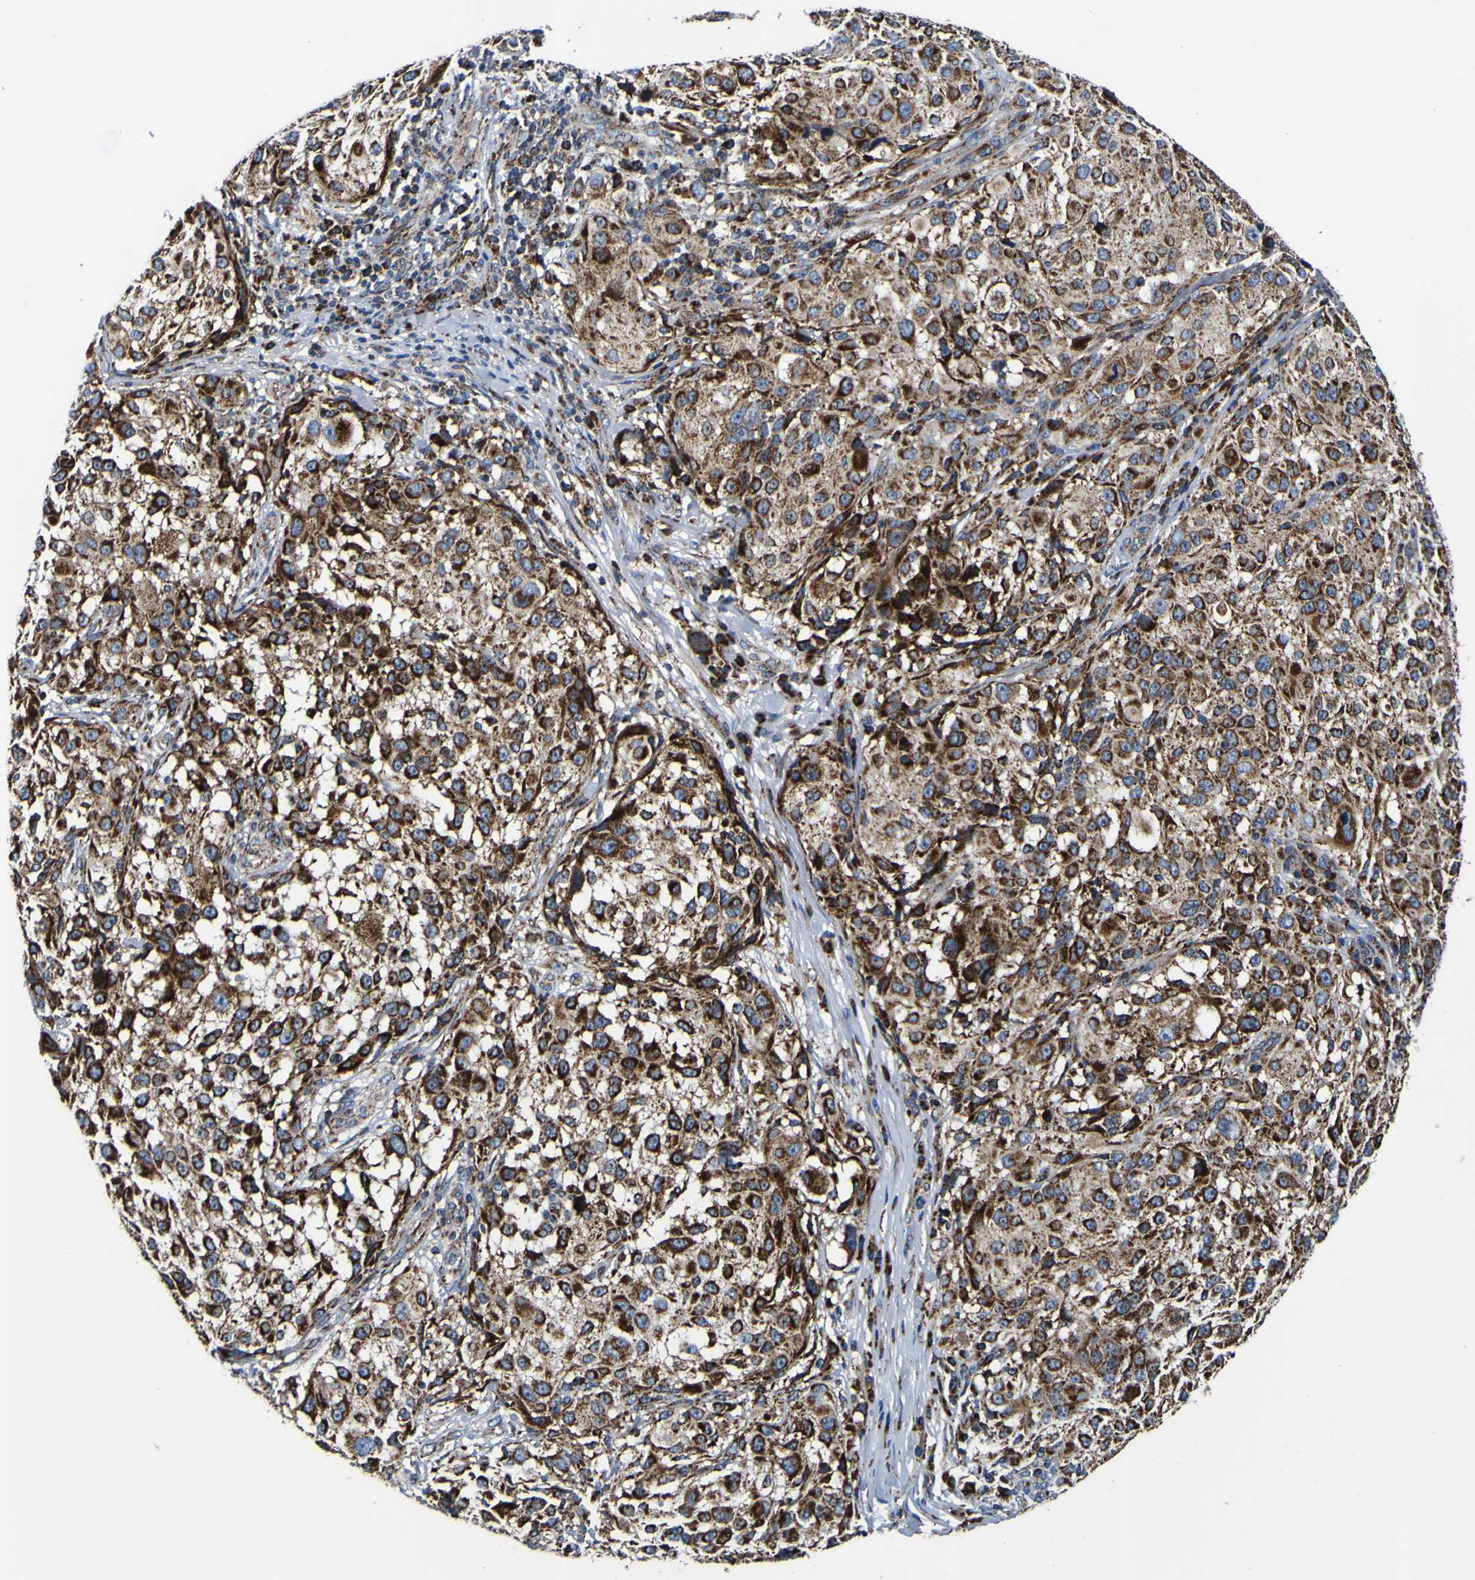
{"staining": {"intensity": "strong", "quantity": ">75%", "location": "cytoplasmic/membranous"}, "tissue": "melanoma", "cell_type": "Tumor cells", "image_type": "cancer", "snomed": [{"axis": "morphology", "description": "Necrosis, NOS"}, {"axis": "morphology", "description": "Malignant melanoma, NOS"}, {"axis": "topography", "description": "Skin"}], "caption": "About >75% of tumor cells in human malignant melanoma demonstrate strong cytoplasmic/membranous protein positivity as visualized by brown immunohistochemical staining.", "gene": "PTRH2", "patient": {"sex": "female", "age": 87}}